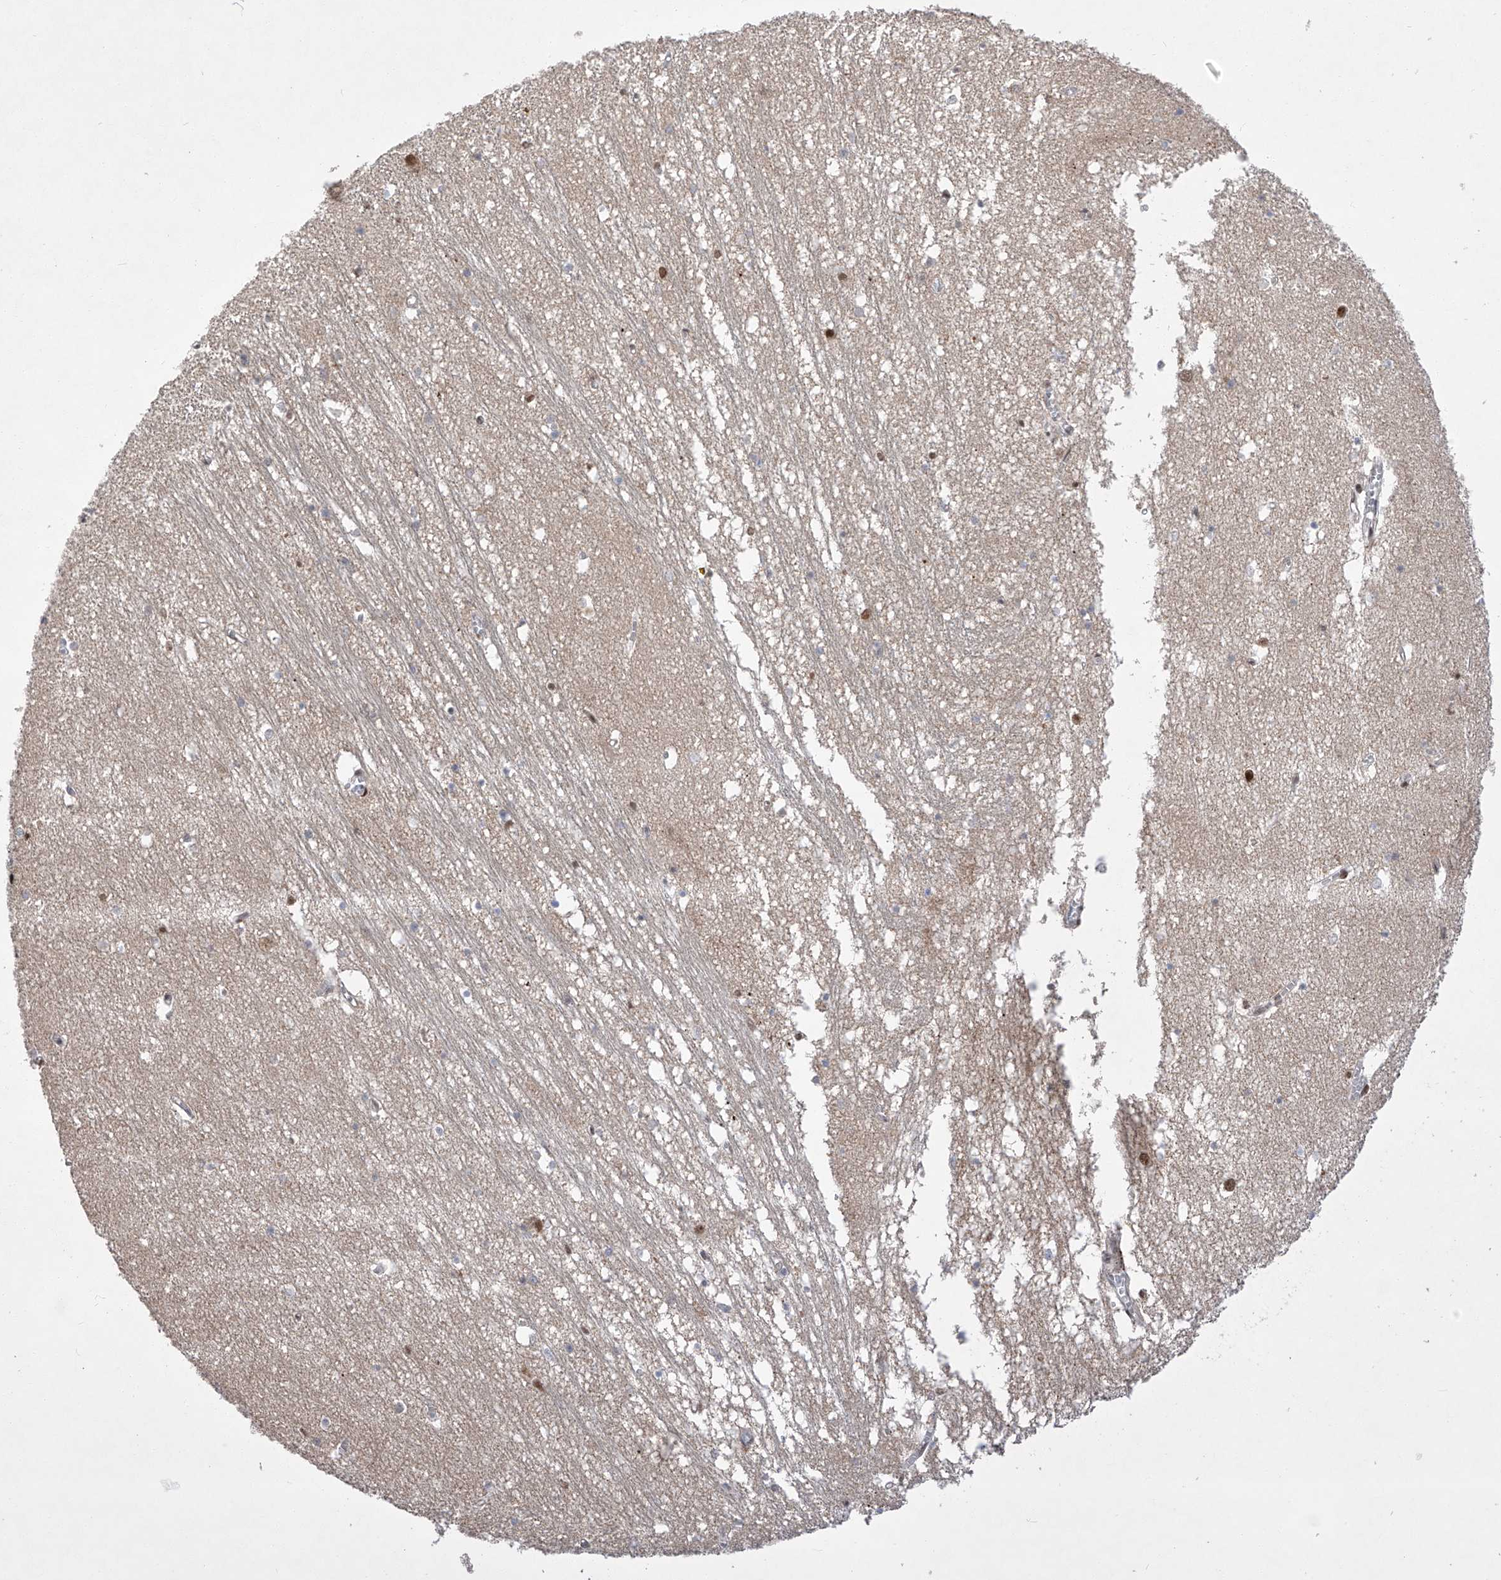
{"staining": {"intensity": "moderate", "quantity": "<25%", "location": "nuclear"}, "tissue": "hippocampus", "cell_type": "Glial cells", "image_type": "normal", "snomed": [{"axis": "morphology", "description": "Normal tissue, NOS"}, {"axis": "topography", "description": "Hippocampus"}], "caption": "This is a histology image of immunohistochemistry (IHC) staining of unremarkable hippocampus, which shows moderate expression in the nuclear of glial cells.", "gene": "ZNF280D", "patient": {"sex": "male", "age": 70}}